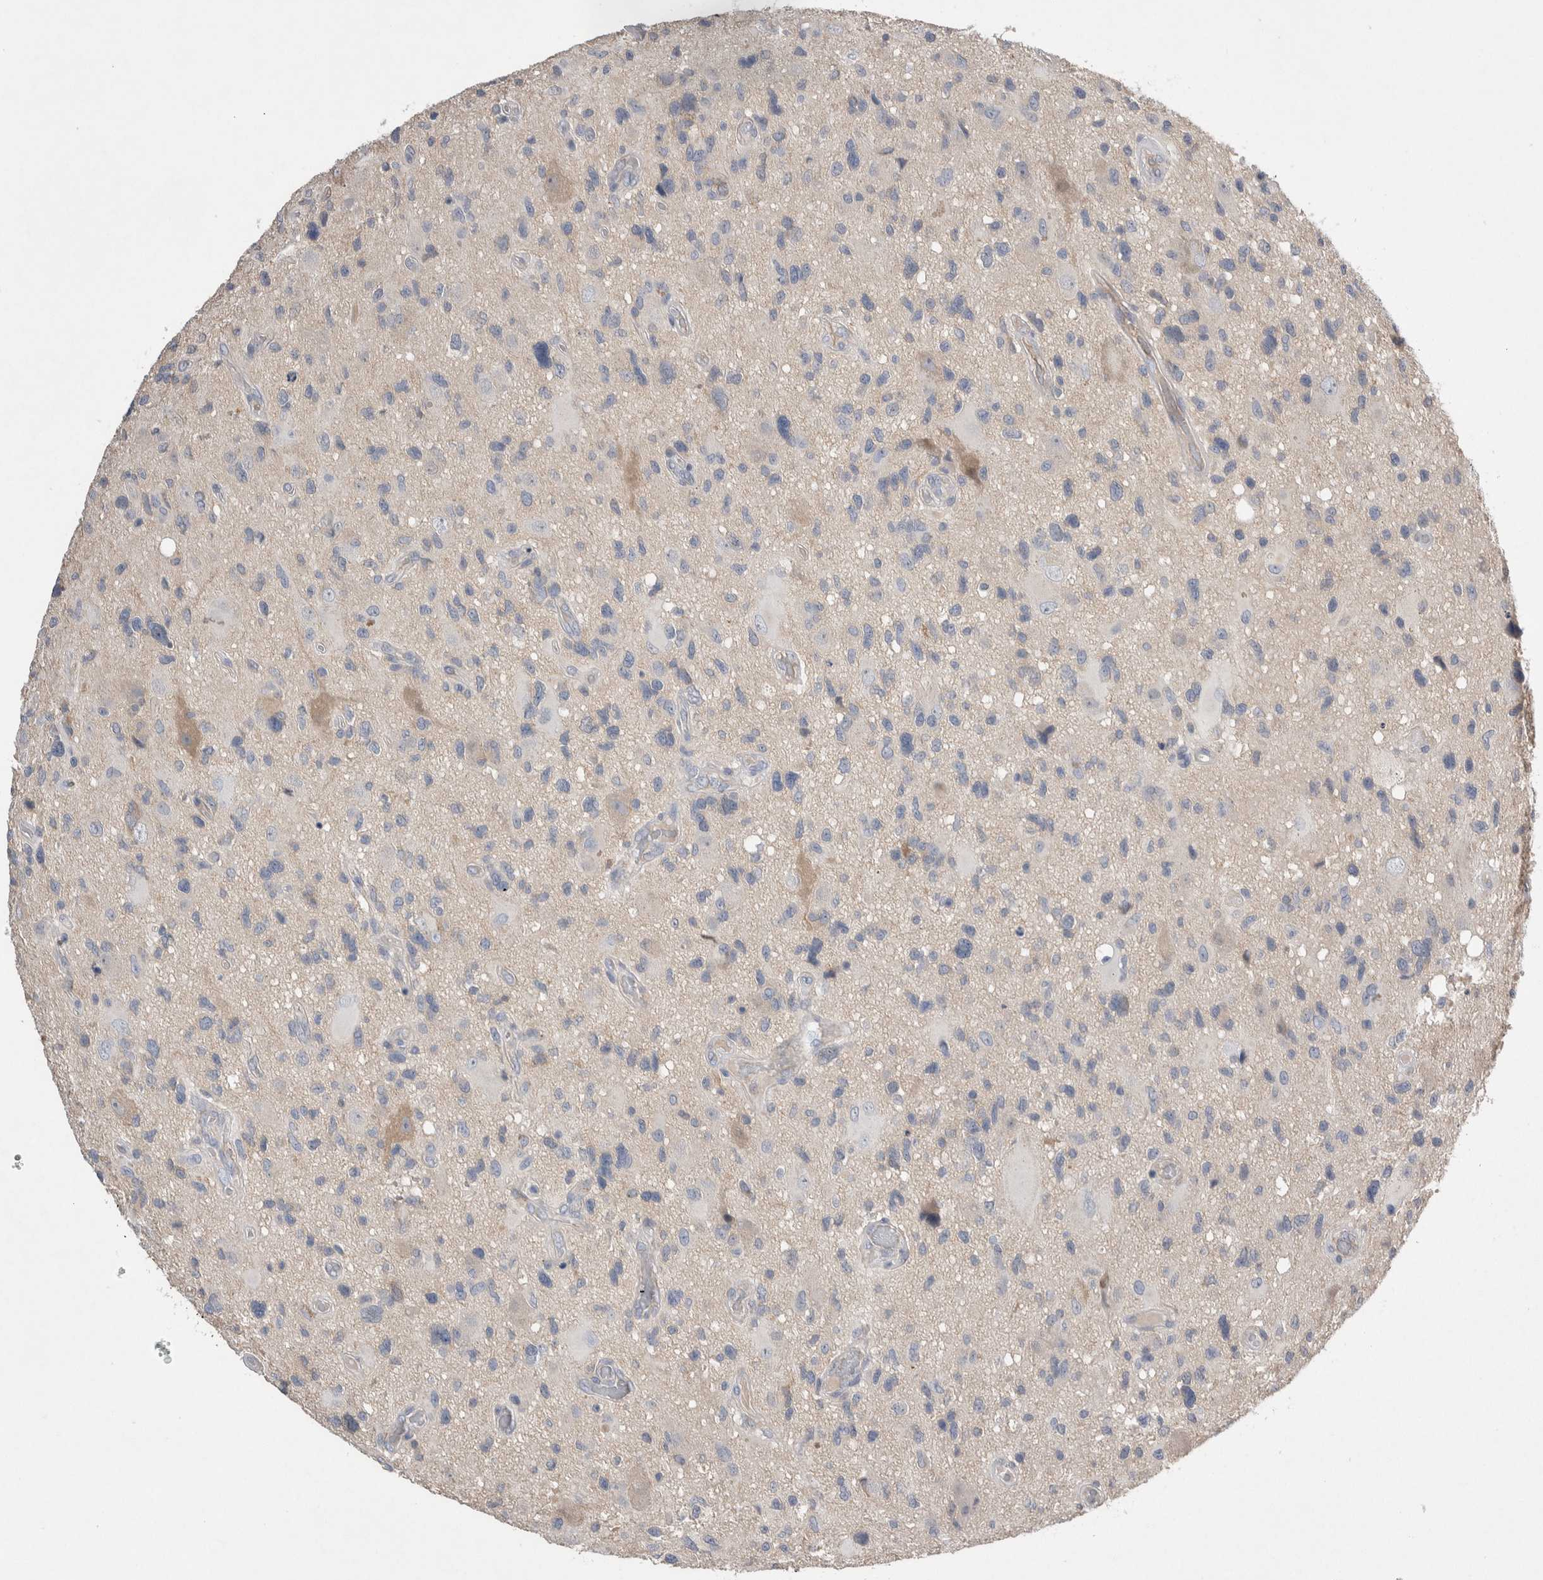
{"staining": {"intensity": "negative", "quantity": "none", "location": "none"}, "tissue": "glioma", "cell_type": "Tumor cells", "image_type": "cancer", "snomed": [{"axis": "morphology", "description": "Glioma, malignant, High grade"}, {"axis": "topography", "description": "Brain"}], "caption": "Immunohistochemistry of human malignant glioma (high-grade) shows no expression in tumor cells. (Stains: DAB IHC with hematoxylin counter stain, Microscopy: brightfield microscopy at high magnification).", "gene": "CEP131", "patient": {"sex": "male", "age": 33}}